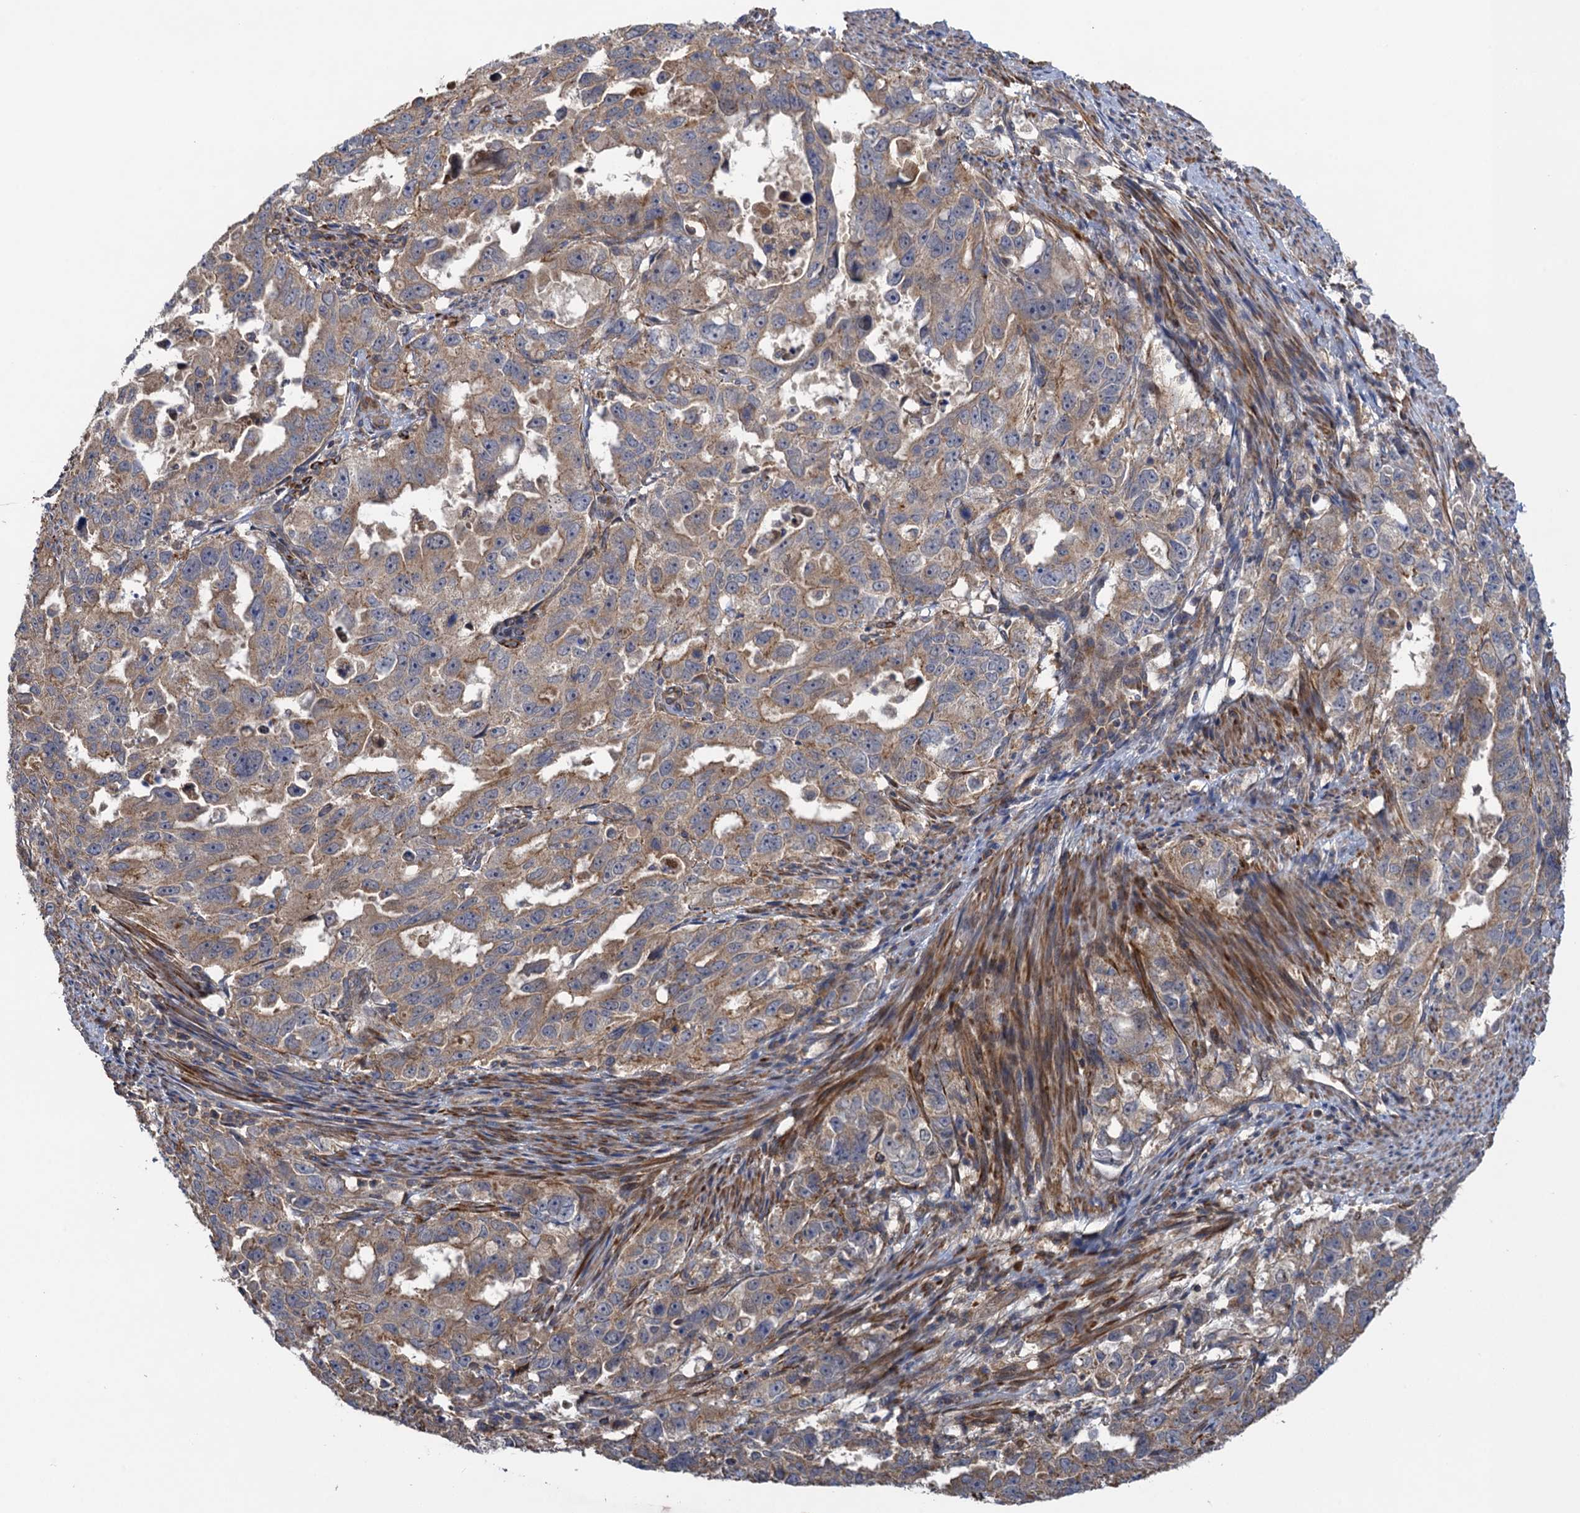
{"staining": {"intensity": "moderate", "quantity": "25%-75%", "location": "cytoplasmic/membranous"}, "tissue": "endometrial cancer", "cell_type": "Tumor cells", "image_type": "cancer", "snomed": [{"axis": "morphology", "description": "Adenocarcinoma, NOS"}, {"axis": "topography", "description": "Endometrium"}], "caption": "There is medium levels of moderate cytoplasmic/membranous positivity in tumor cells of endometrial adenocarcinoma, as demonstrated by immunohistochemical staining (brown color).", "gene": "WDR88", "patient": {"sex": "female", "age": 65}}